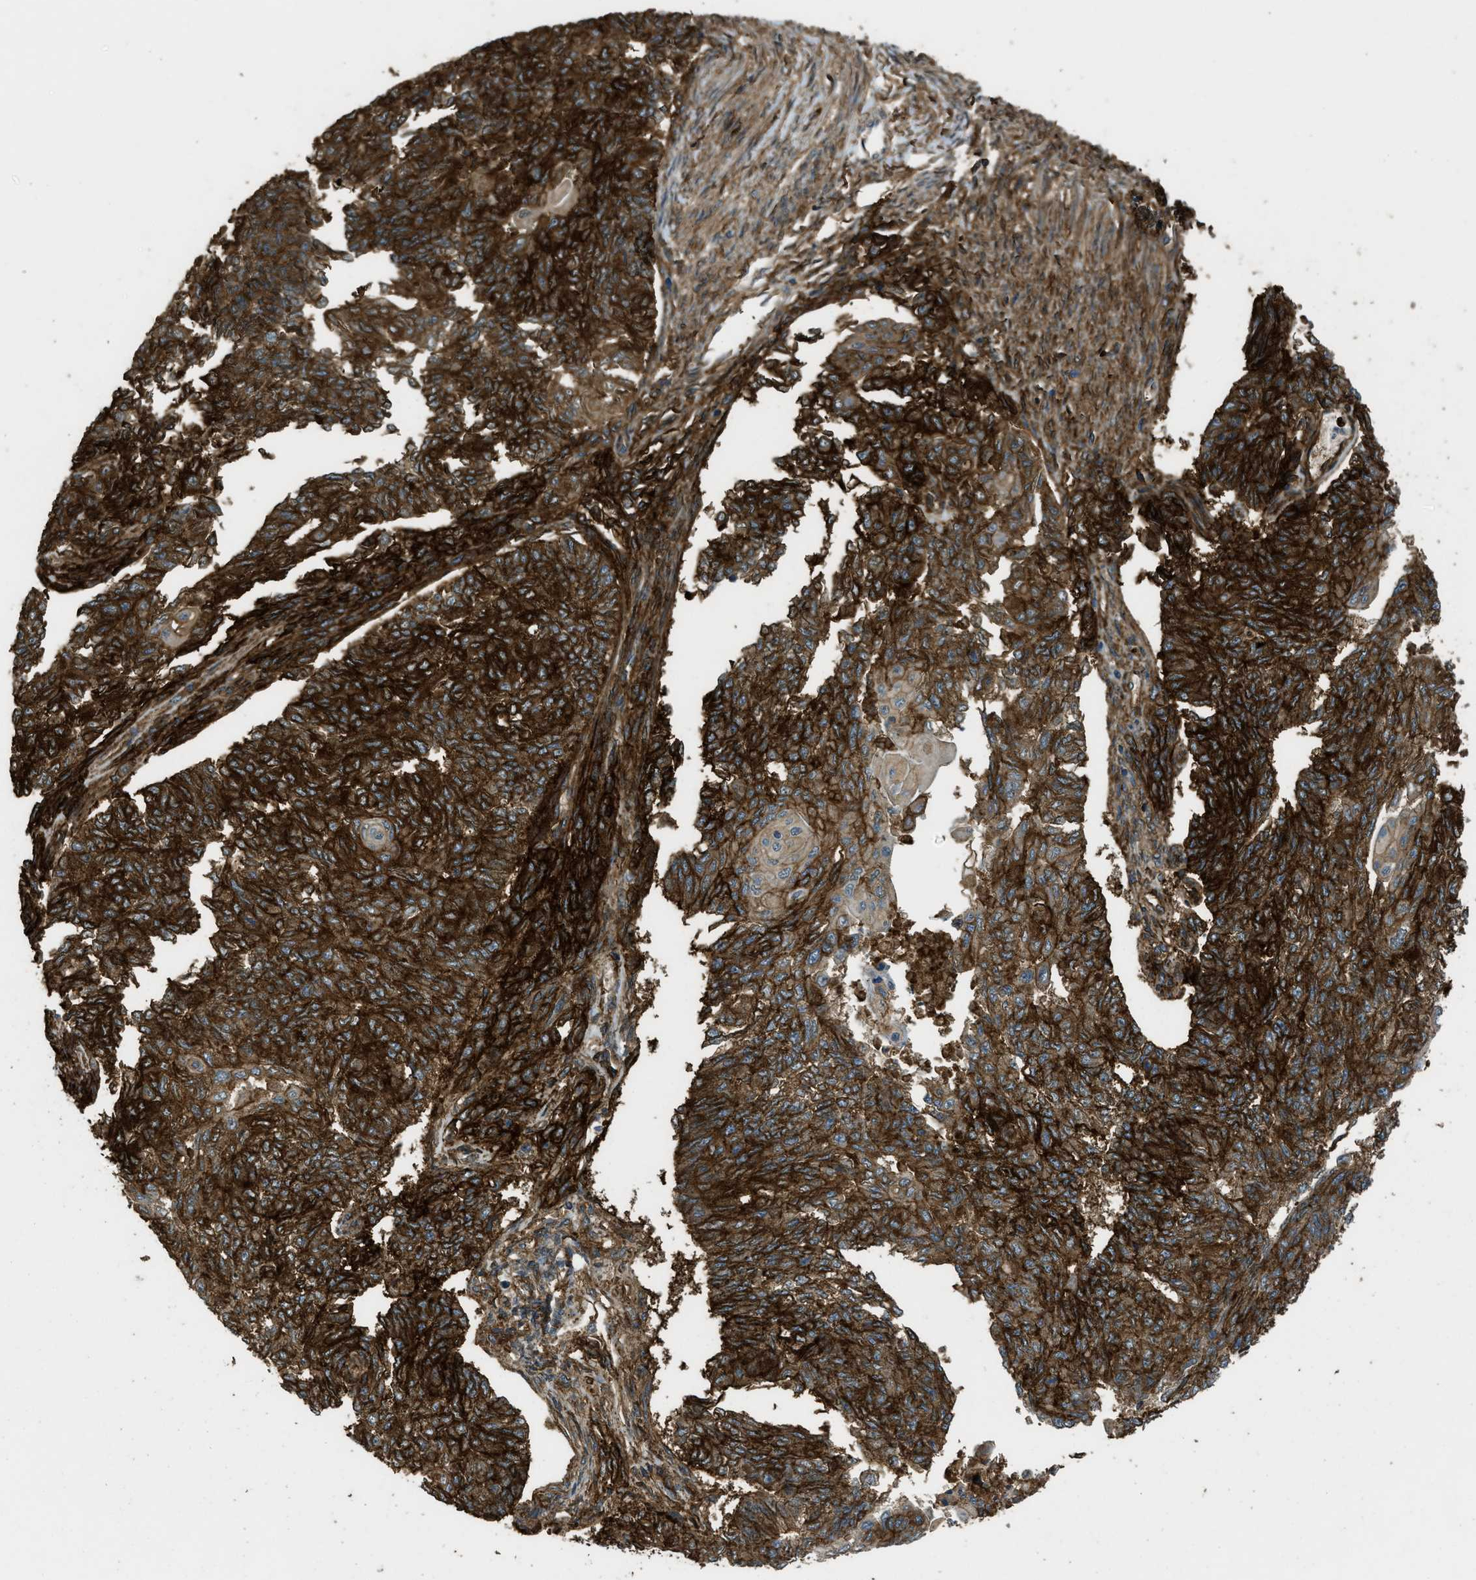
{"staining": {"intensity": "strong", "quantity": ">75%", "location": "cytoplasmic/membranous"}, "tissue": "endometrial cancer", "cell_type": "Tumor cells", "image_type": "cancer", "snomed": [{"axis": "morphology", "description": "Adenocarcinoma, NOS"}, {"axis": "topography", "description": "Endometrium"}], "caption": "Approximately >75% of tumor cells in endometrial cancer exhibit strong cytoplasmic/membranous protein positivity as visualized by brown immunohistochemical staining.", "gene": "CD276", "patient": {"sex": "female", "age": 32}}